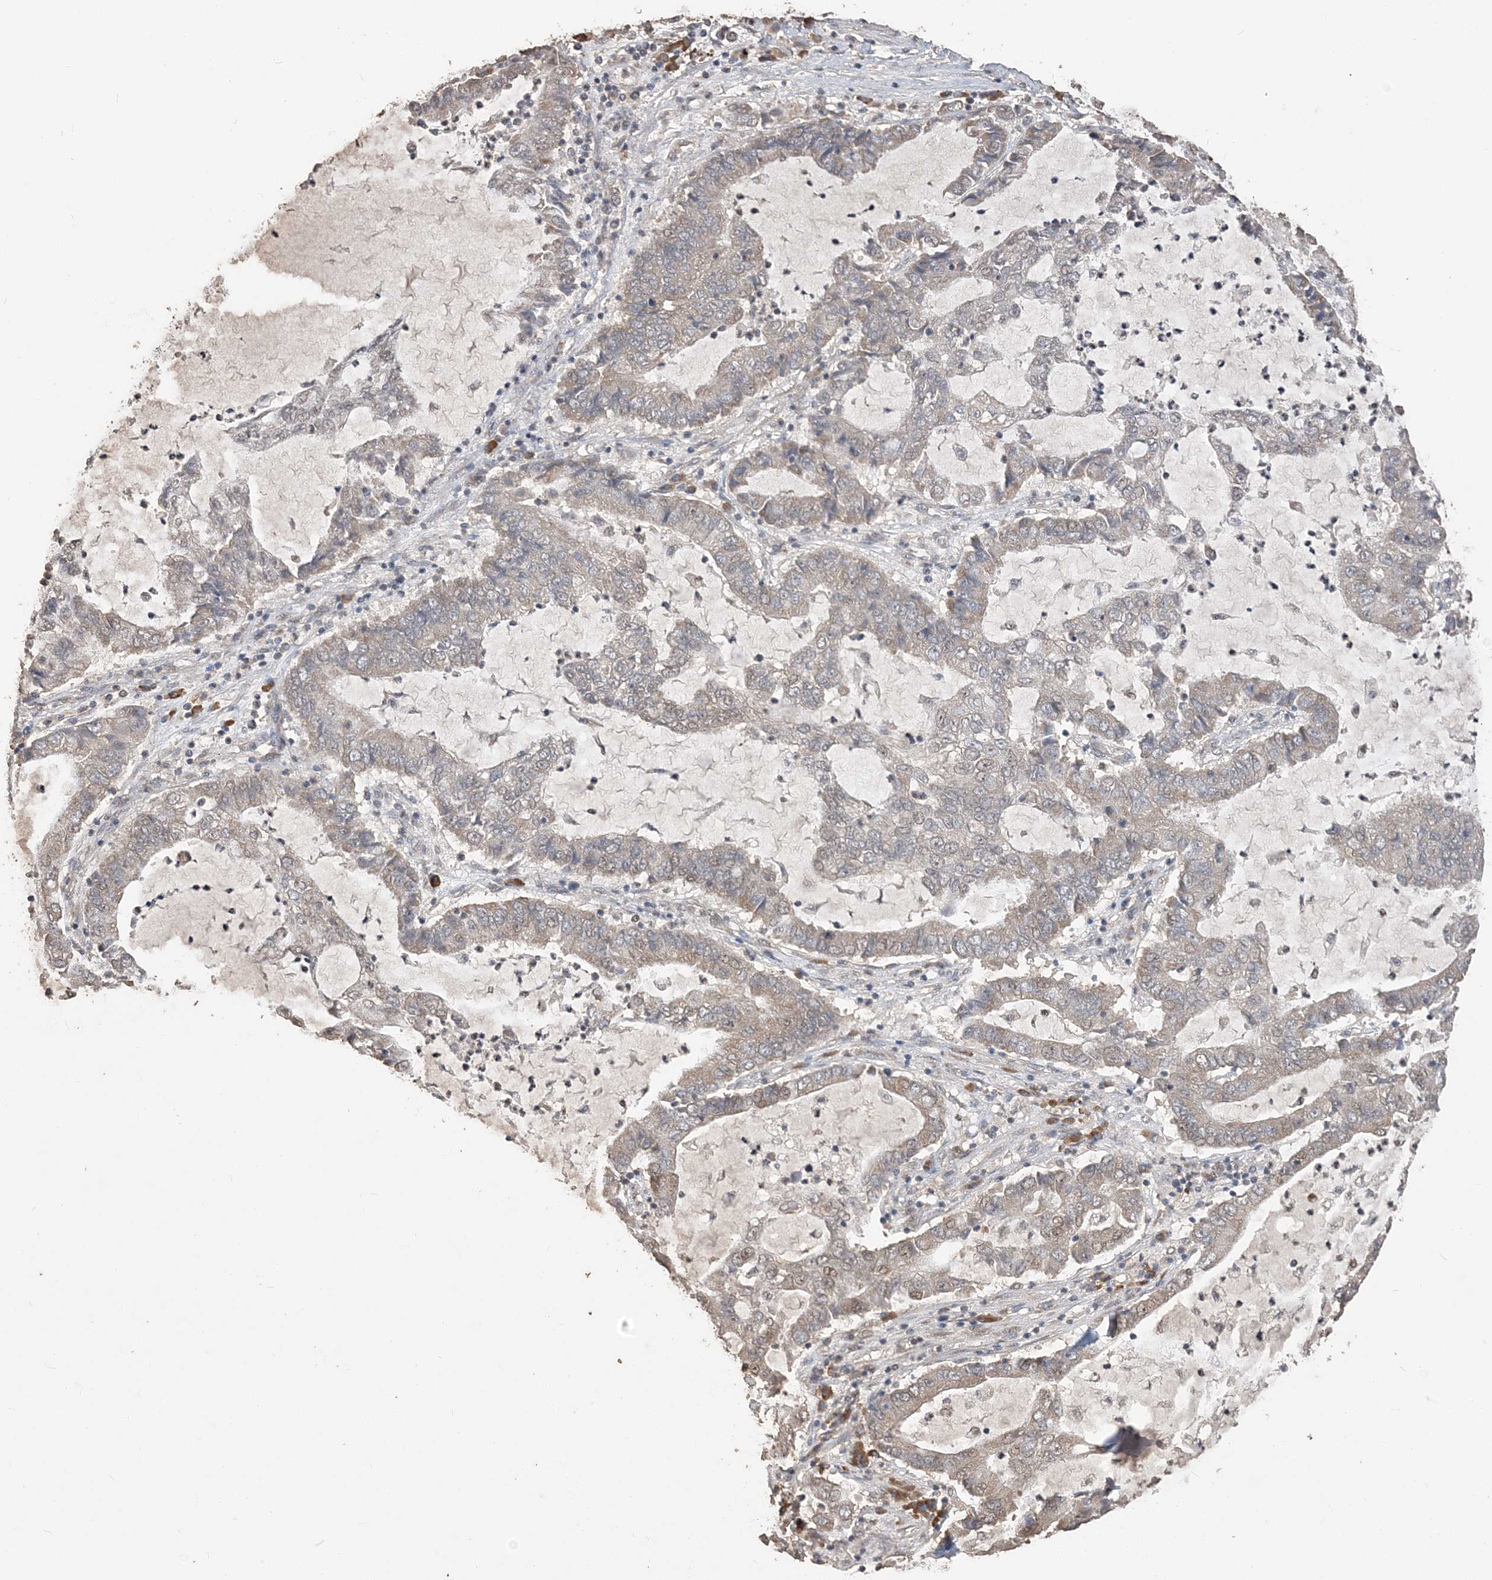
{"staining": {"intensity": "negative", "quantity": "none", "location": "none"}, "tissue": "lung cancer", "cell_type": "Tumor cells", "image_type": "cancer", "snomed": [{"axis": "morphology", "description": "Adenocarcinoma, NOS"}, {"axis": "topography", "description": "Lung"}], "caption": "The immunohistochemistry (IHC) histopathology image has no significant expression in tumor cells of lung adenocarcinoma tissue.", "gene": "RER1", "patient": {"sex": "female", "age": 51}}